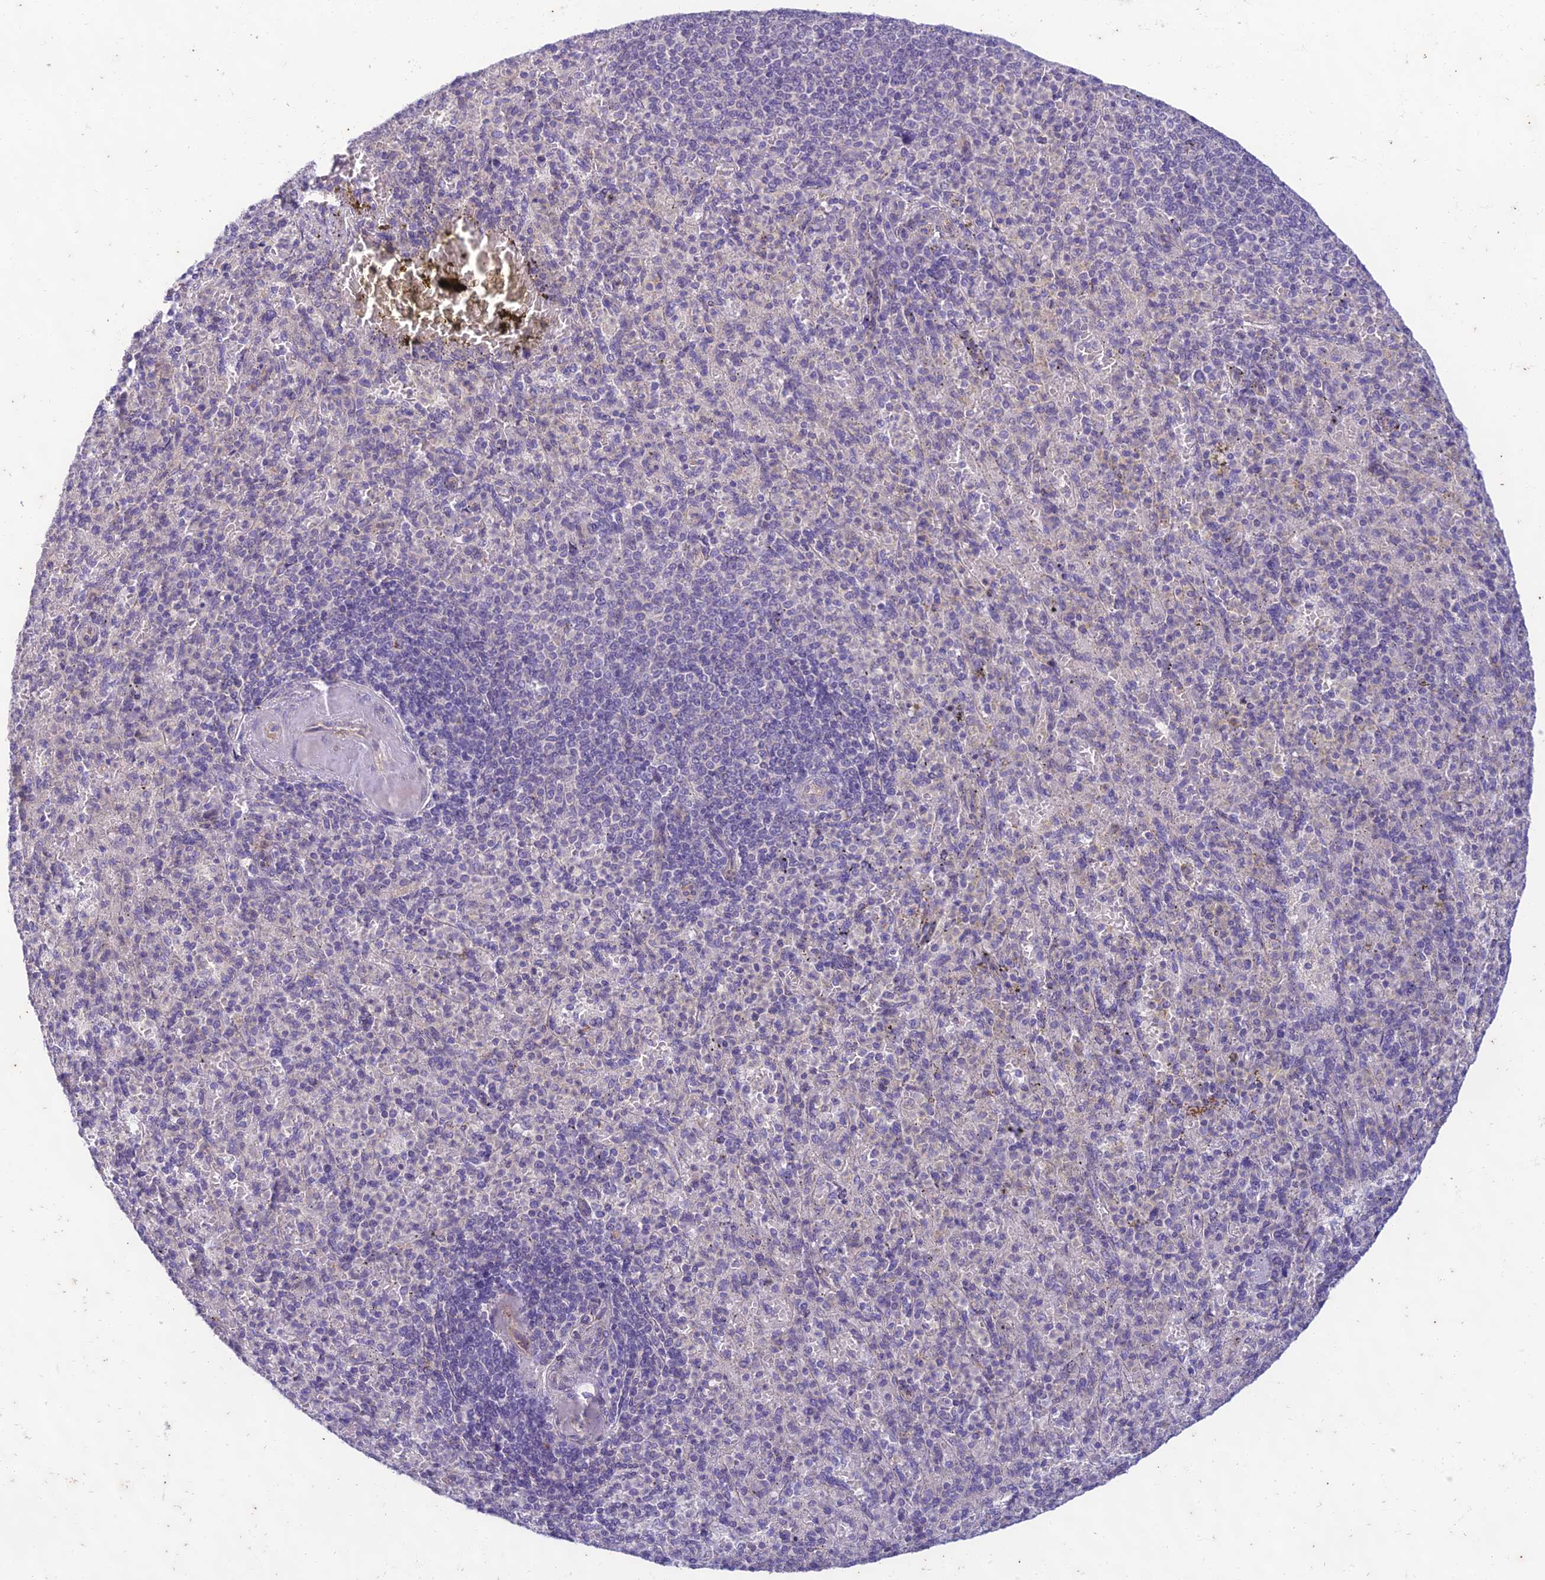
{"staining": {"intensity": "moderate", "quantity": "<25%", "location": "cytoplasmic/membranous"}, "tissue": "spleen", "cell_type": "Cells in red pulp", "image_type": "normal", "snomed": [{"axis": "morphology", "description": "Normal tissue, NOS"}, {"axis": "topography", "description": "Spleen"}], "caption": "A high-resolution image shows immunohistochemistry (IHC) staining of benign spleen, which demonstrates moderate cytoplasmic/membranous staining in about <25% of cells in red pulp. The staining was performed using DAB (3,3'-diaminobenzidine) to visualize the protein expression in brown, while the nuclei were stained in blue with hematoxylin (Magnification: 20x).", "gene": "PTCD2", "patient": {"sex": "female", "age": 74}}